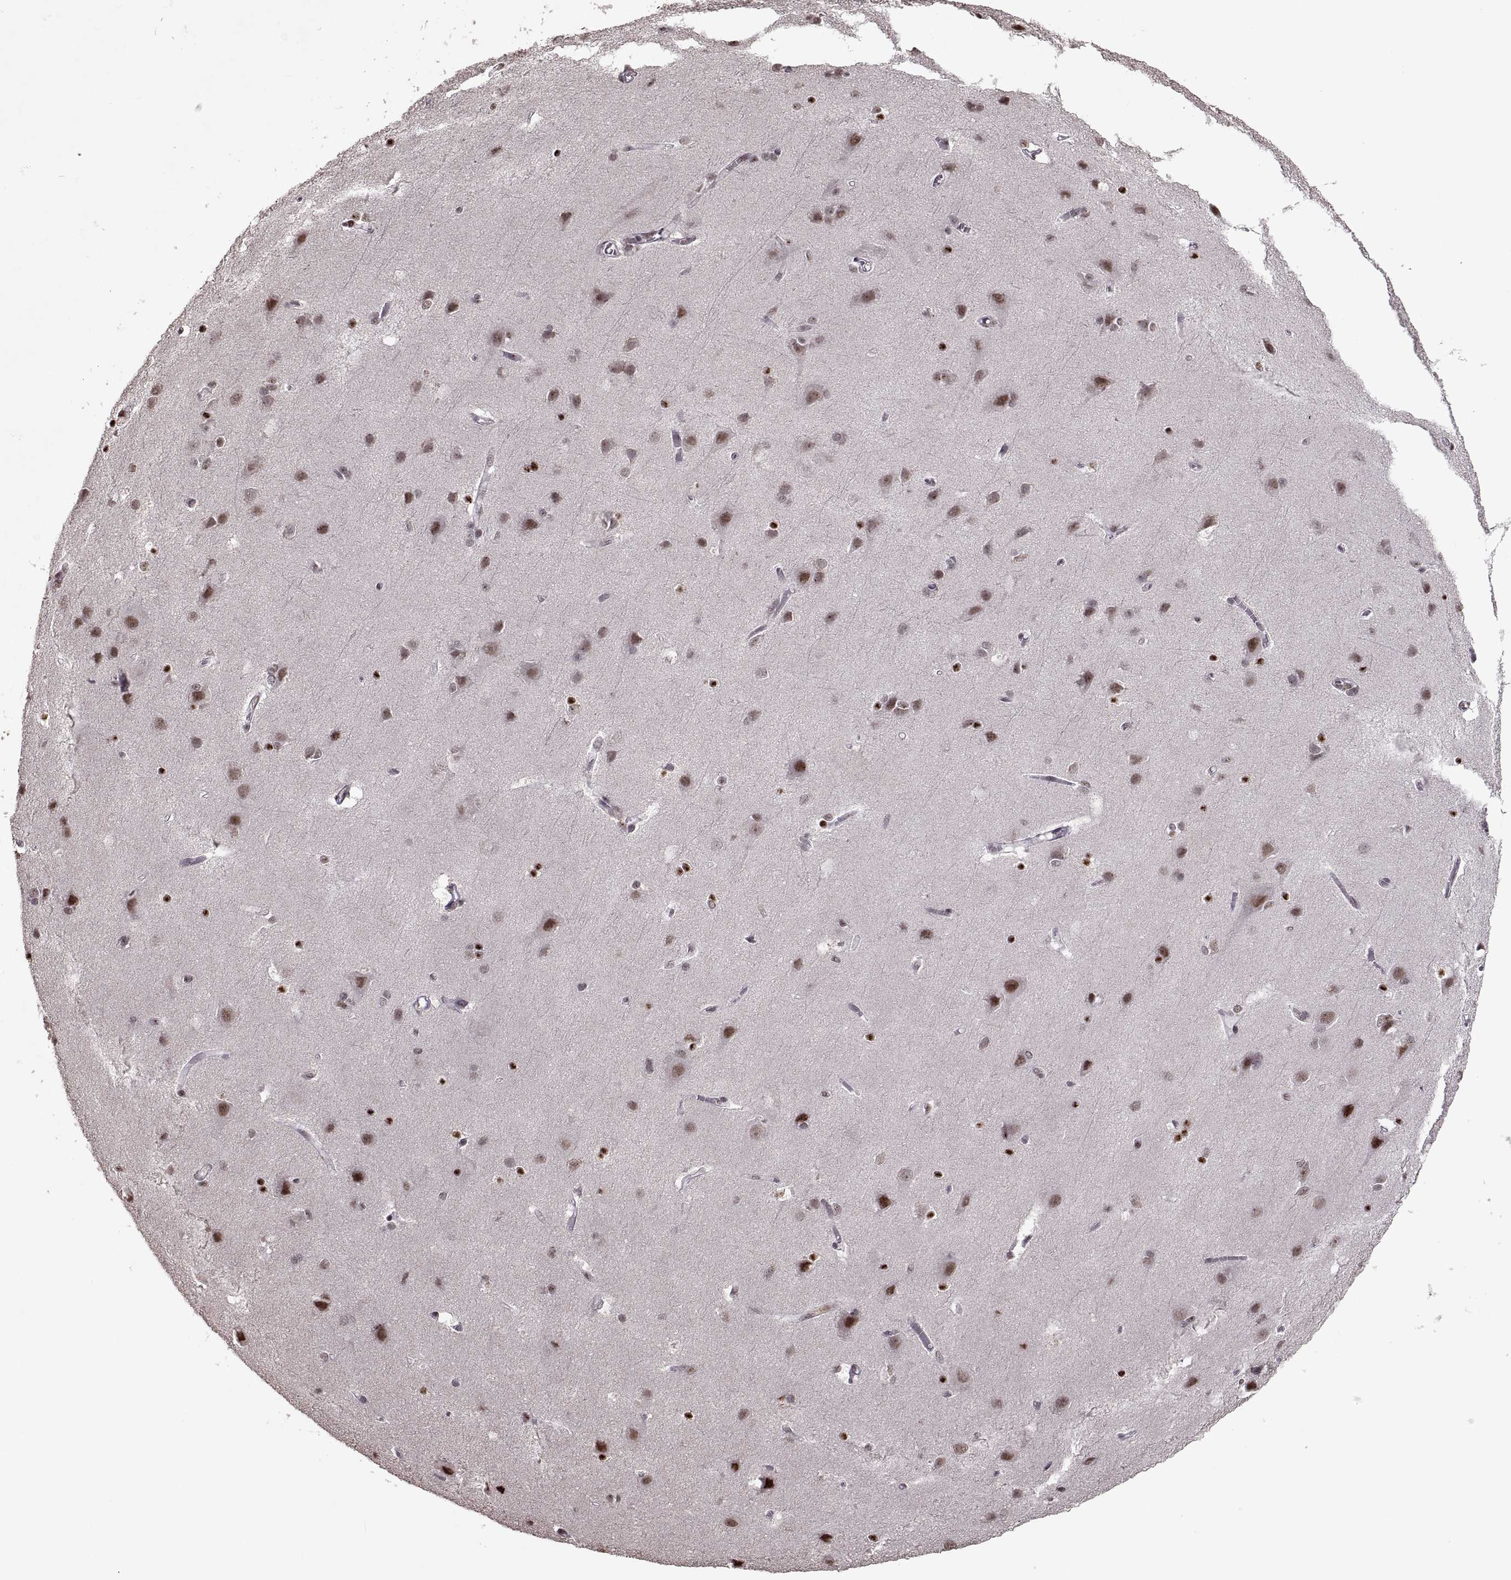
{"staining": {"intensity": "negative", "quantity": "none", "location": "none"}, "tissue": "cerebral cortex", "cell_type": "Endothelial cells", "image_type": "normal", "snomed": [{"axis": "morphology", "description": "Normal tissue, NOS"}, {"axis": "topography", "description": "Cerebral cortex"}], "caption": "Immunohistochemistry (IHC) micrograph of normal human cerebral cortex stained for a protein (brown), which demonstrates no staining in endothelial cells.", "gene": "PALS1", "patient": {"sex": "male", "age": 37}}